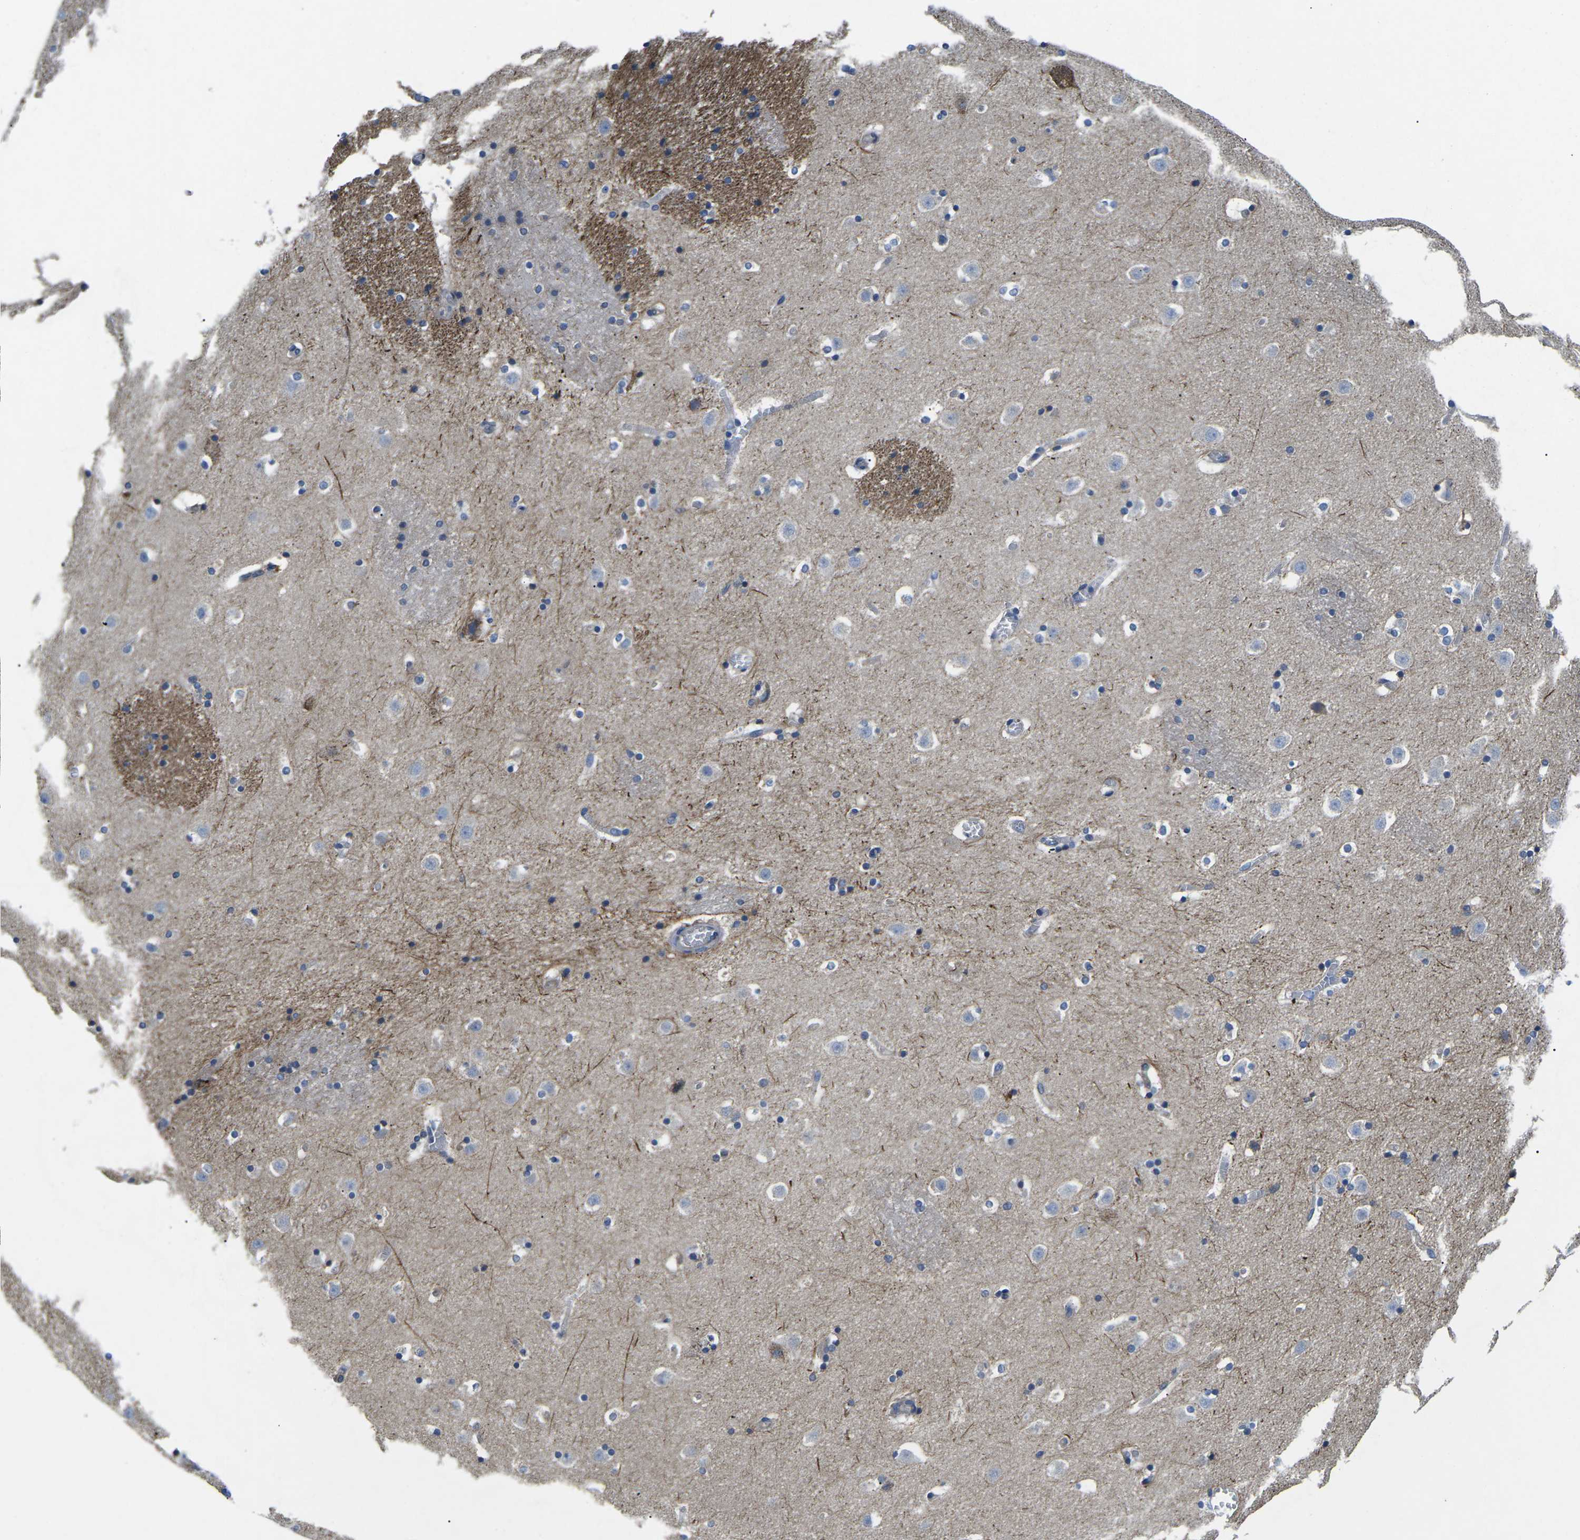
{"staining": {"intensity": "negative", "quantity": "none", "location": "none"}, "tissue": "caudate", "cell_type": "Glial cells", "image_type": "normal", "snomed": [{"axis": "morphology", "description": "Normal tissue, NOS"}, {"axis": "topography", "description": "Lateral ventricle wall"}], "caption": "This histopathology image is of benign caudate stained with IHC to label a protein in brown with the nuclei are counter-stained blue. There is no staining in glial cells. Brightfield microscopy of immunohistochemistry stained with DAB (brown) and hematoxylin (blue), captured at high magnification.", "gene": "TMEFF2", "patient": {"sex": "male", "age": 45}}